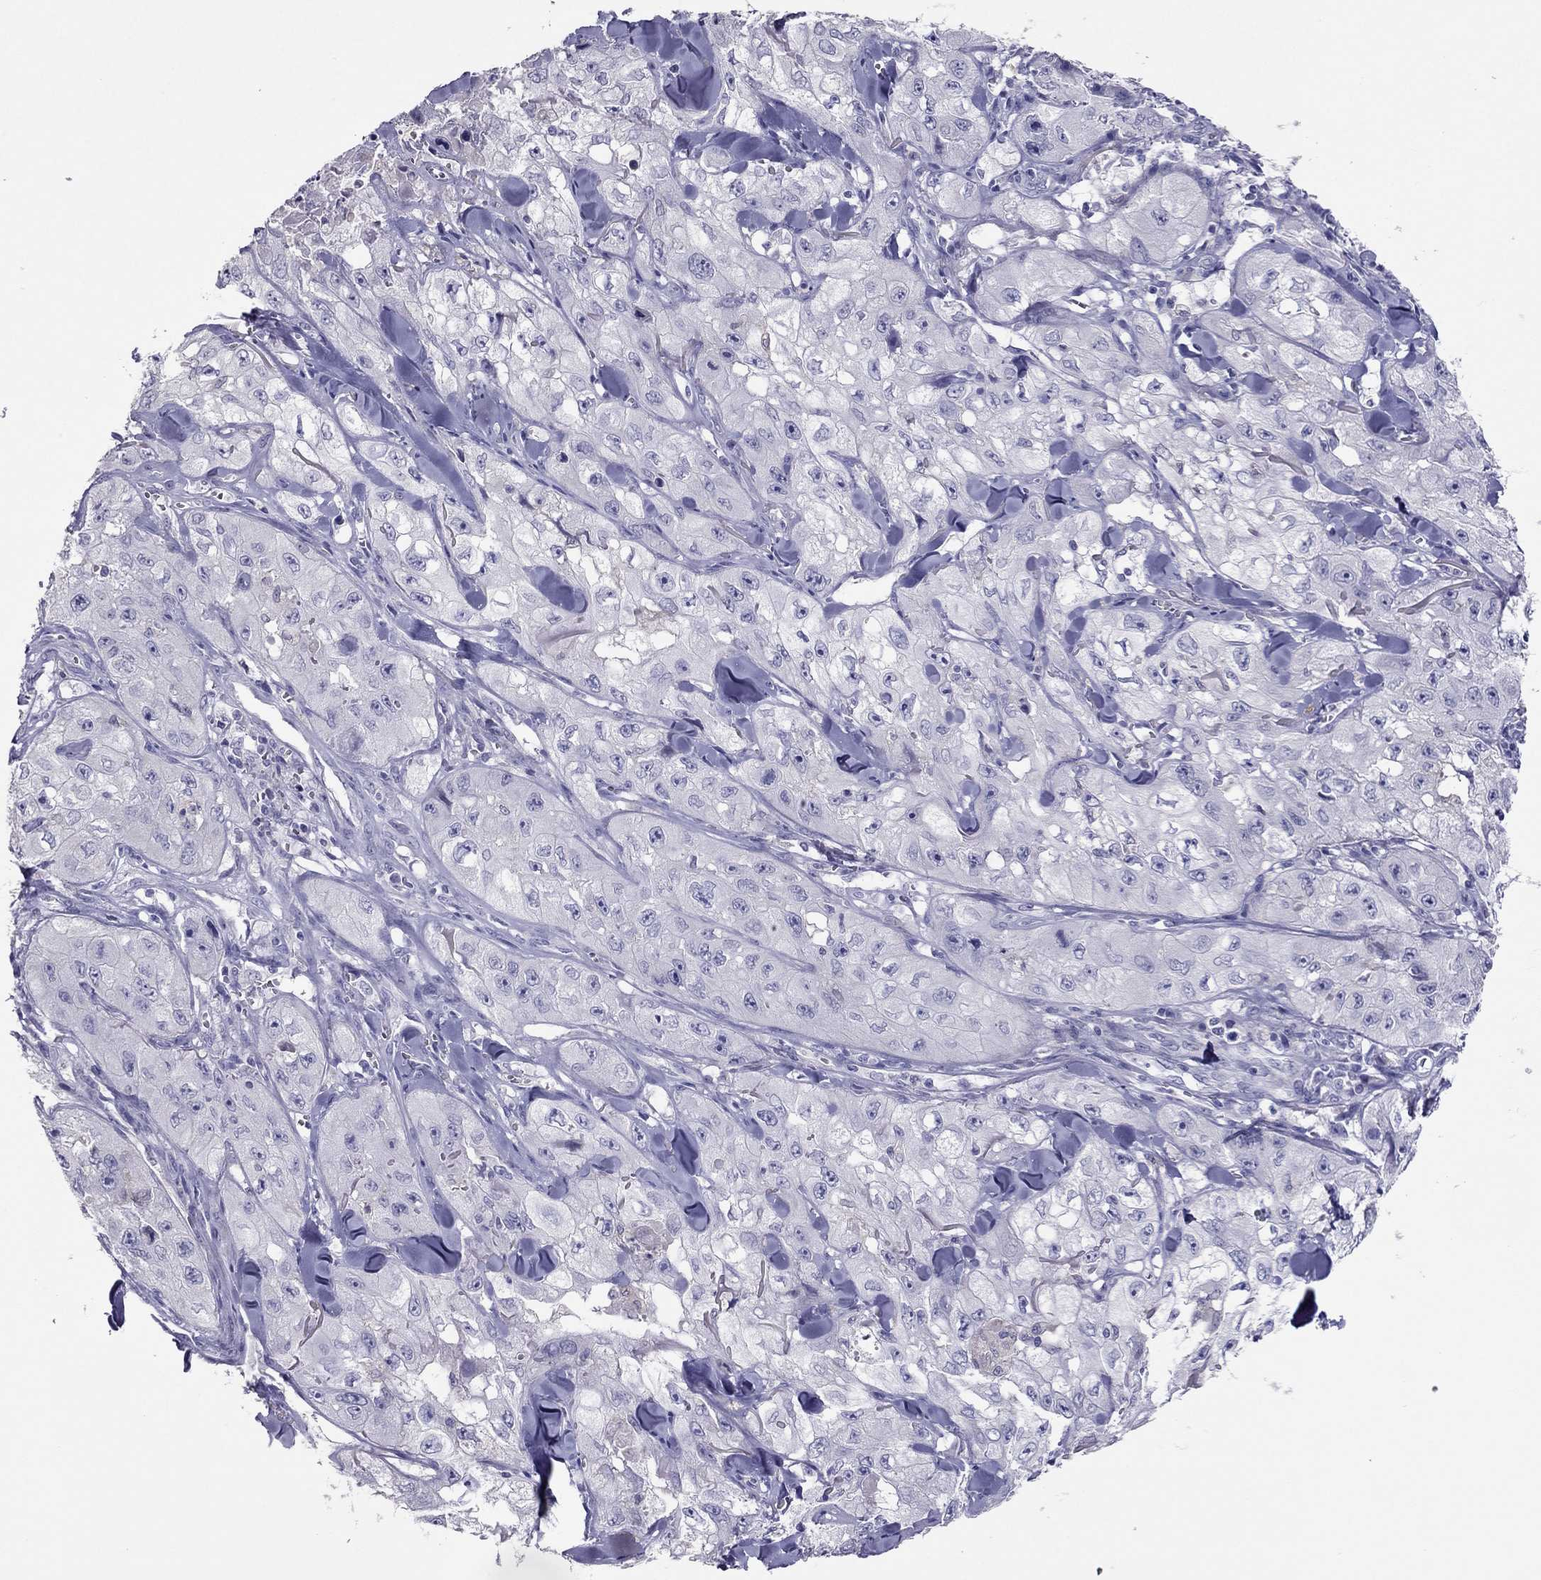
{"staining": {"intensity": "negative", "quantity": "none", "location": "none"}, "tissue": "skin cancer", "cell_type": "Tumor cells", "image_type": "cancer", "snomed": [{"axis": "morphology", "description": "Squamous cell carcinoma, NOS"}, {"axis": "topography", "description": "Skin"}, {"axis": "topography", "description": "Subcutis"}], "caption": "This image is of skin cancer (squamous cell carcinoma) stained with IHC to label a protein in brown with the nuclei are counter-stained blue. There is no expression in tumor cells.", "gene": "RGS8", "patient": {"sex": "male", "age": 73}}